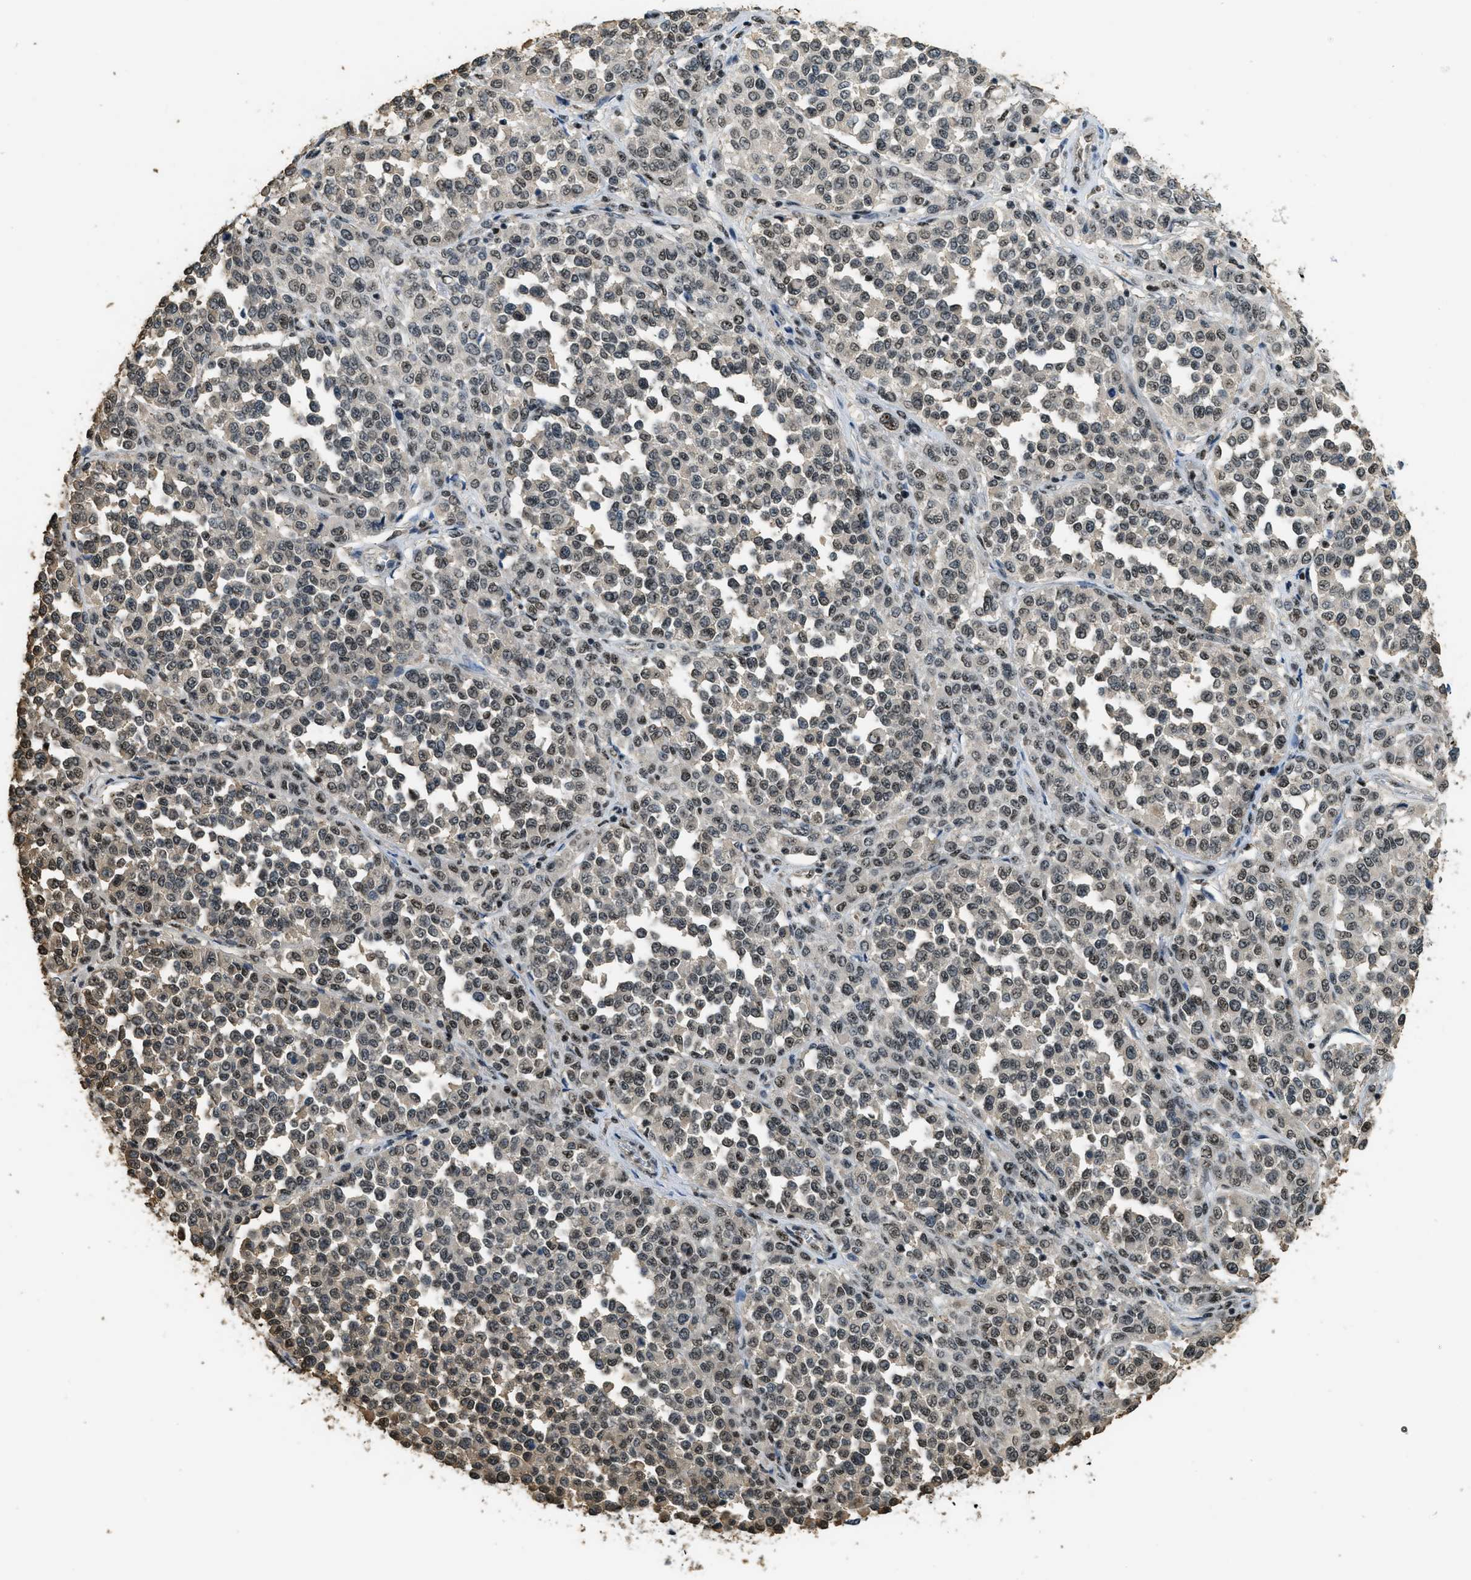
{"staining": {"intensity": "moderate", "quantity": ">75%", "location": "nuclear"}, "tissue": "melanoma", "cell_type": "Tumor cells", "image_type": "cancer", "snomed": [{"axis": "morphology", "description": "Malignant melanoma, Metastatic site"}, {"axis": "topography", "description": "Pancreas"}], "caption": "Melanoma tissue shows moderate nuclear staining in approximately >75% of tumor cells, visualized by immunohistochemistry.", "gene": "SP100", "patient": {"sex": "female", "age": 30}}